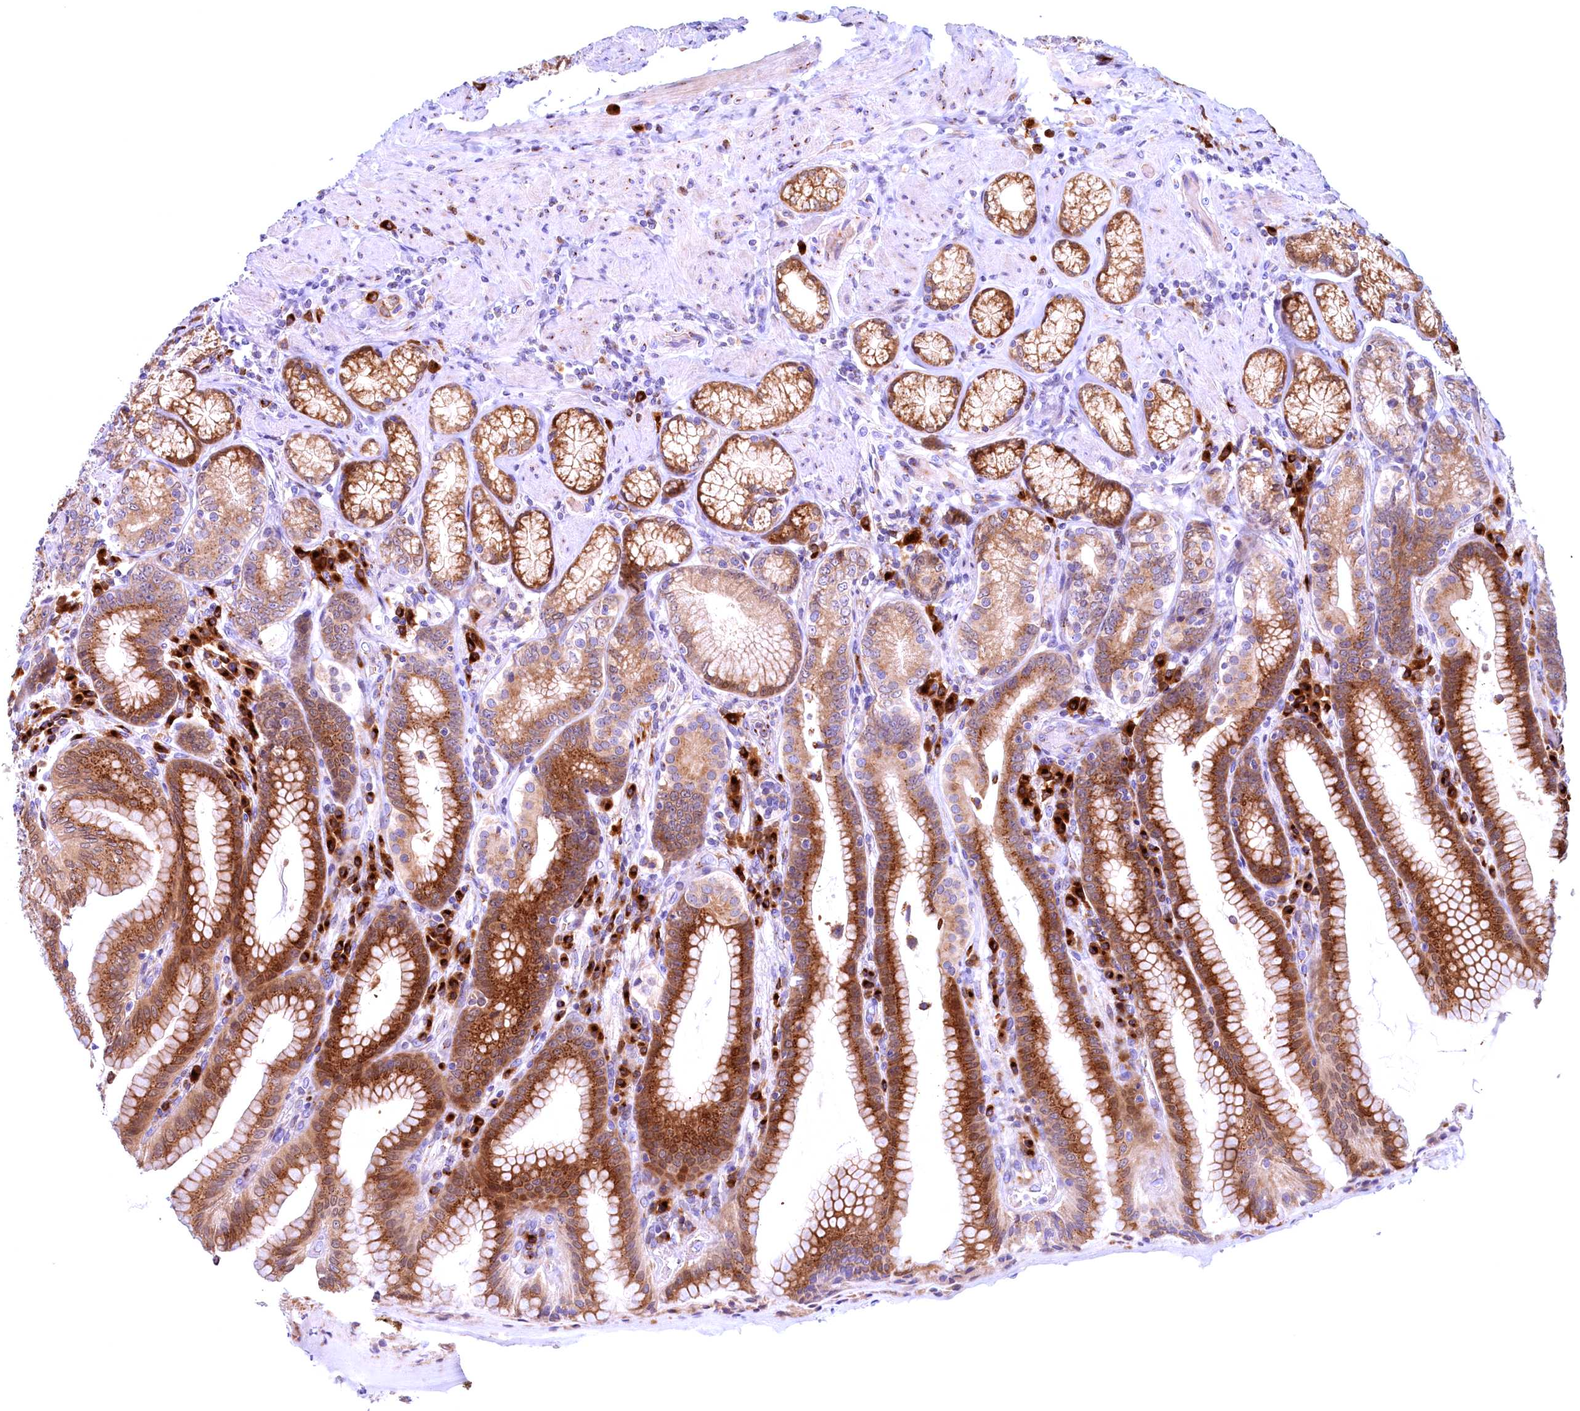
{"staining": {"intensity": "strong", "quantity": ">75%", "location": "cytoplasmic/membranous"}, "tissue": "stomach", "cell_type": "Glandular cells", "image_type": "normal", "snomed": [{"axis": "morphology", "description": "Normal tissue, NOS"}, {"axis": "topography", "description": "Stomach, upper"}, {"axis": "topography", "description": "Stomach, lower"}], "caption": "A brown stain labels strong cytoplasmic/membranous staining of a protein in glandular cells of unremarkable human stomach. The protein is stained brown, and the nuclei are stained in blue (DAB (3,3'-diaminobenzidine) IHC with brightfield microscopy, high magnification).", "gene": "BLVRB", "patient": {"sex": "female", "age": 76}}